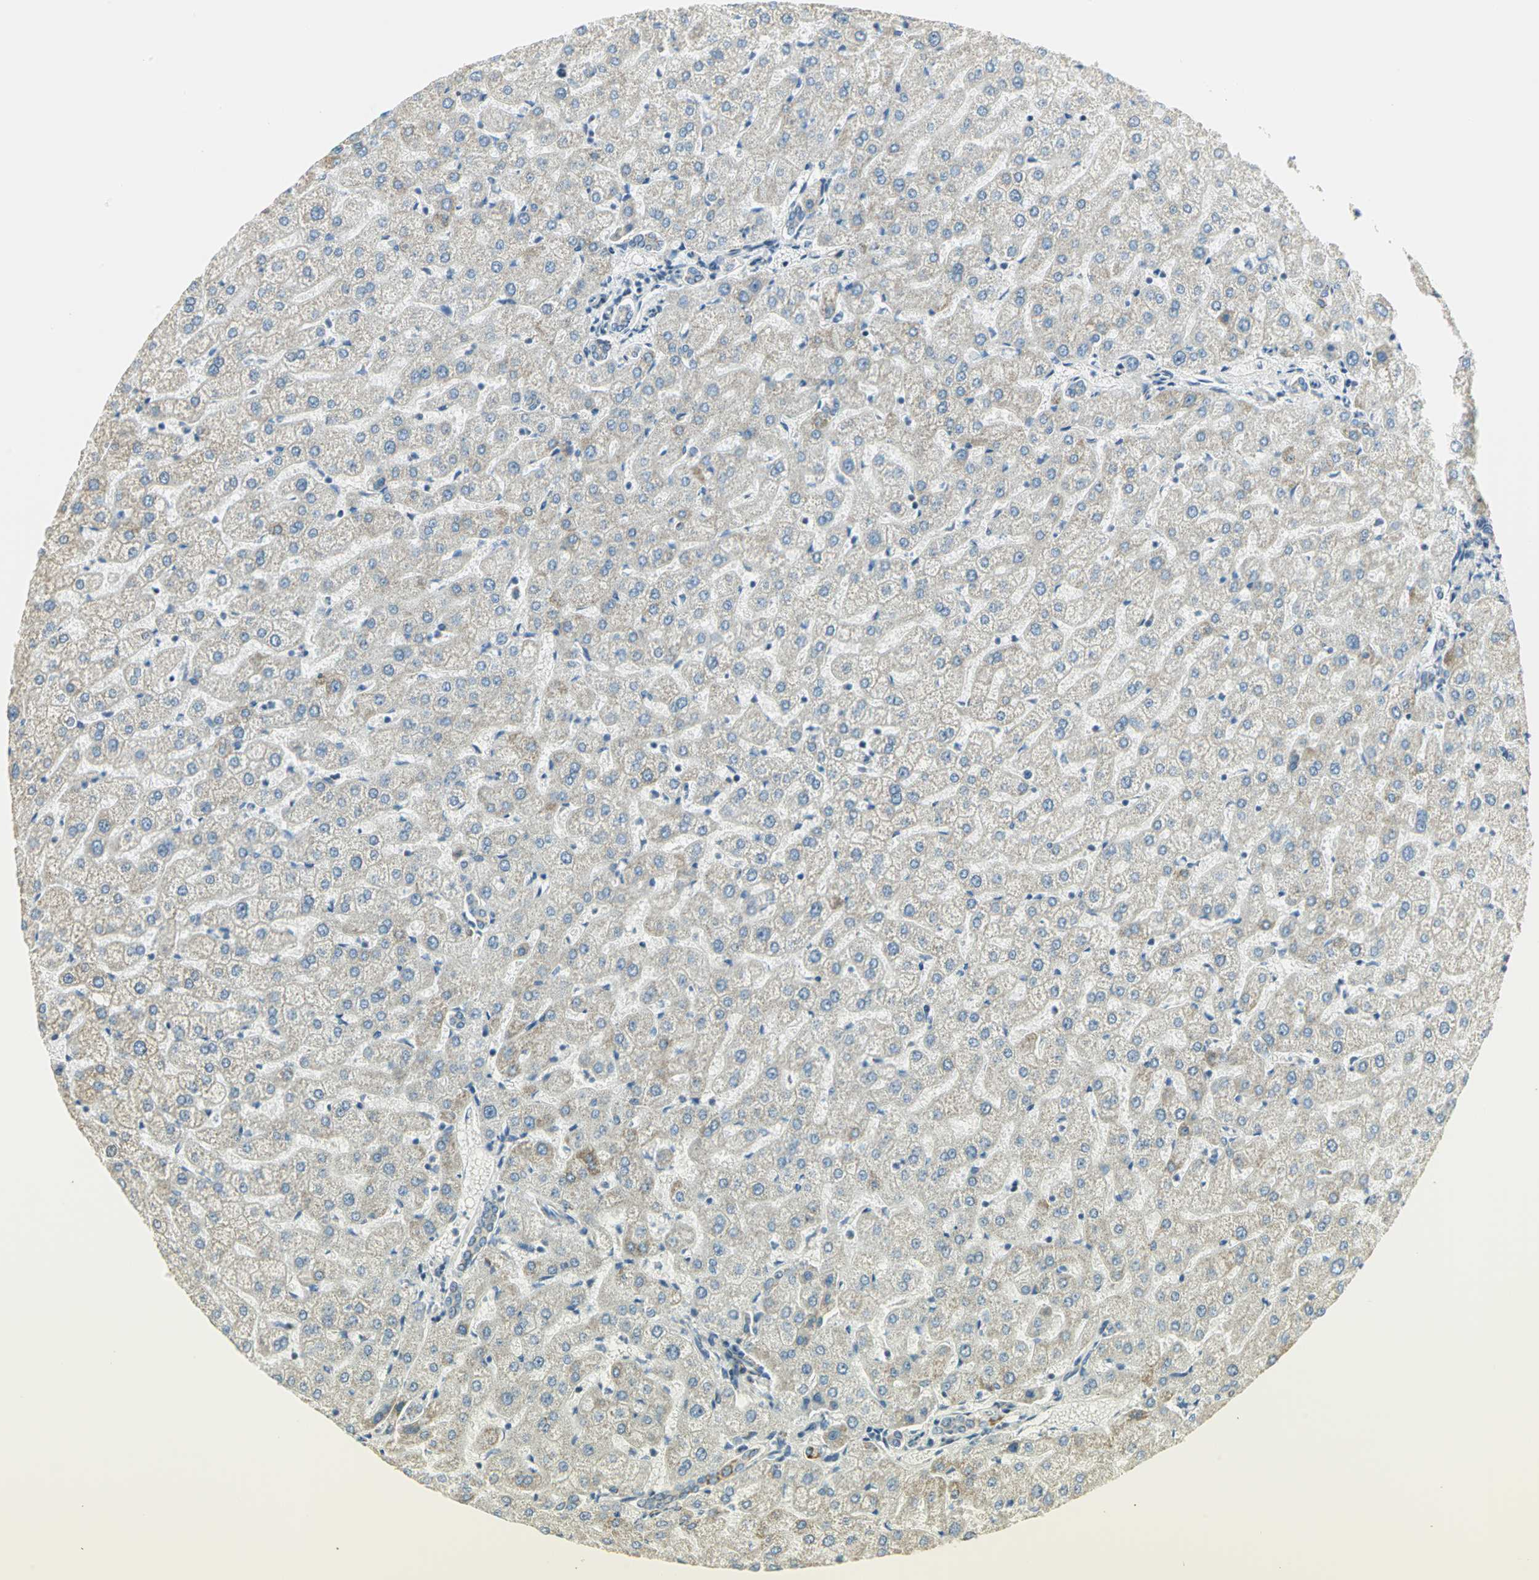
{"staining": {"intensity": "weak", "quantity": "25%-75%", "location": "cytoplasmic/membranous,nuclear"}, "tissue": "liver", "cell_type": "Cholangiocytes", "image_type": "normal", "snomed": [{"axis": "morphology", "description": "Normal tissue, NOS"}, {"axis": "morphology", "description": "Fibrosis, NOS"}, {"axis": "topography", "description": "Liver"}], "caption": "This is a photomicrograph of IHC staining of benign liver, which shows weak staining in the cytoplasmic/membranous,nuclear of cholangiocytes.", "gene": "NTRK1", "patient": {"sex": "female", "age": 29}}